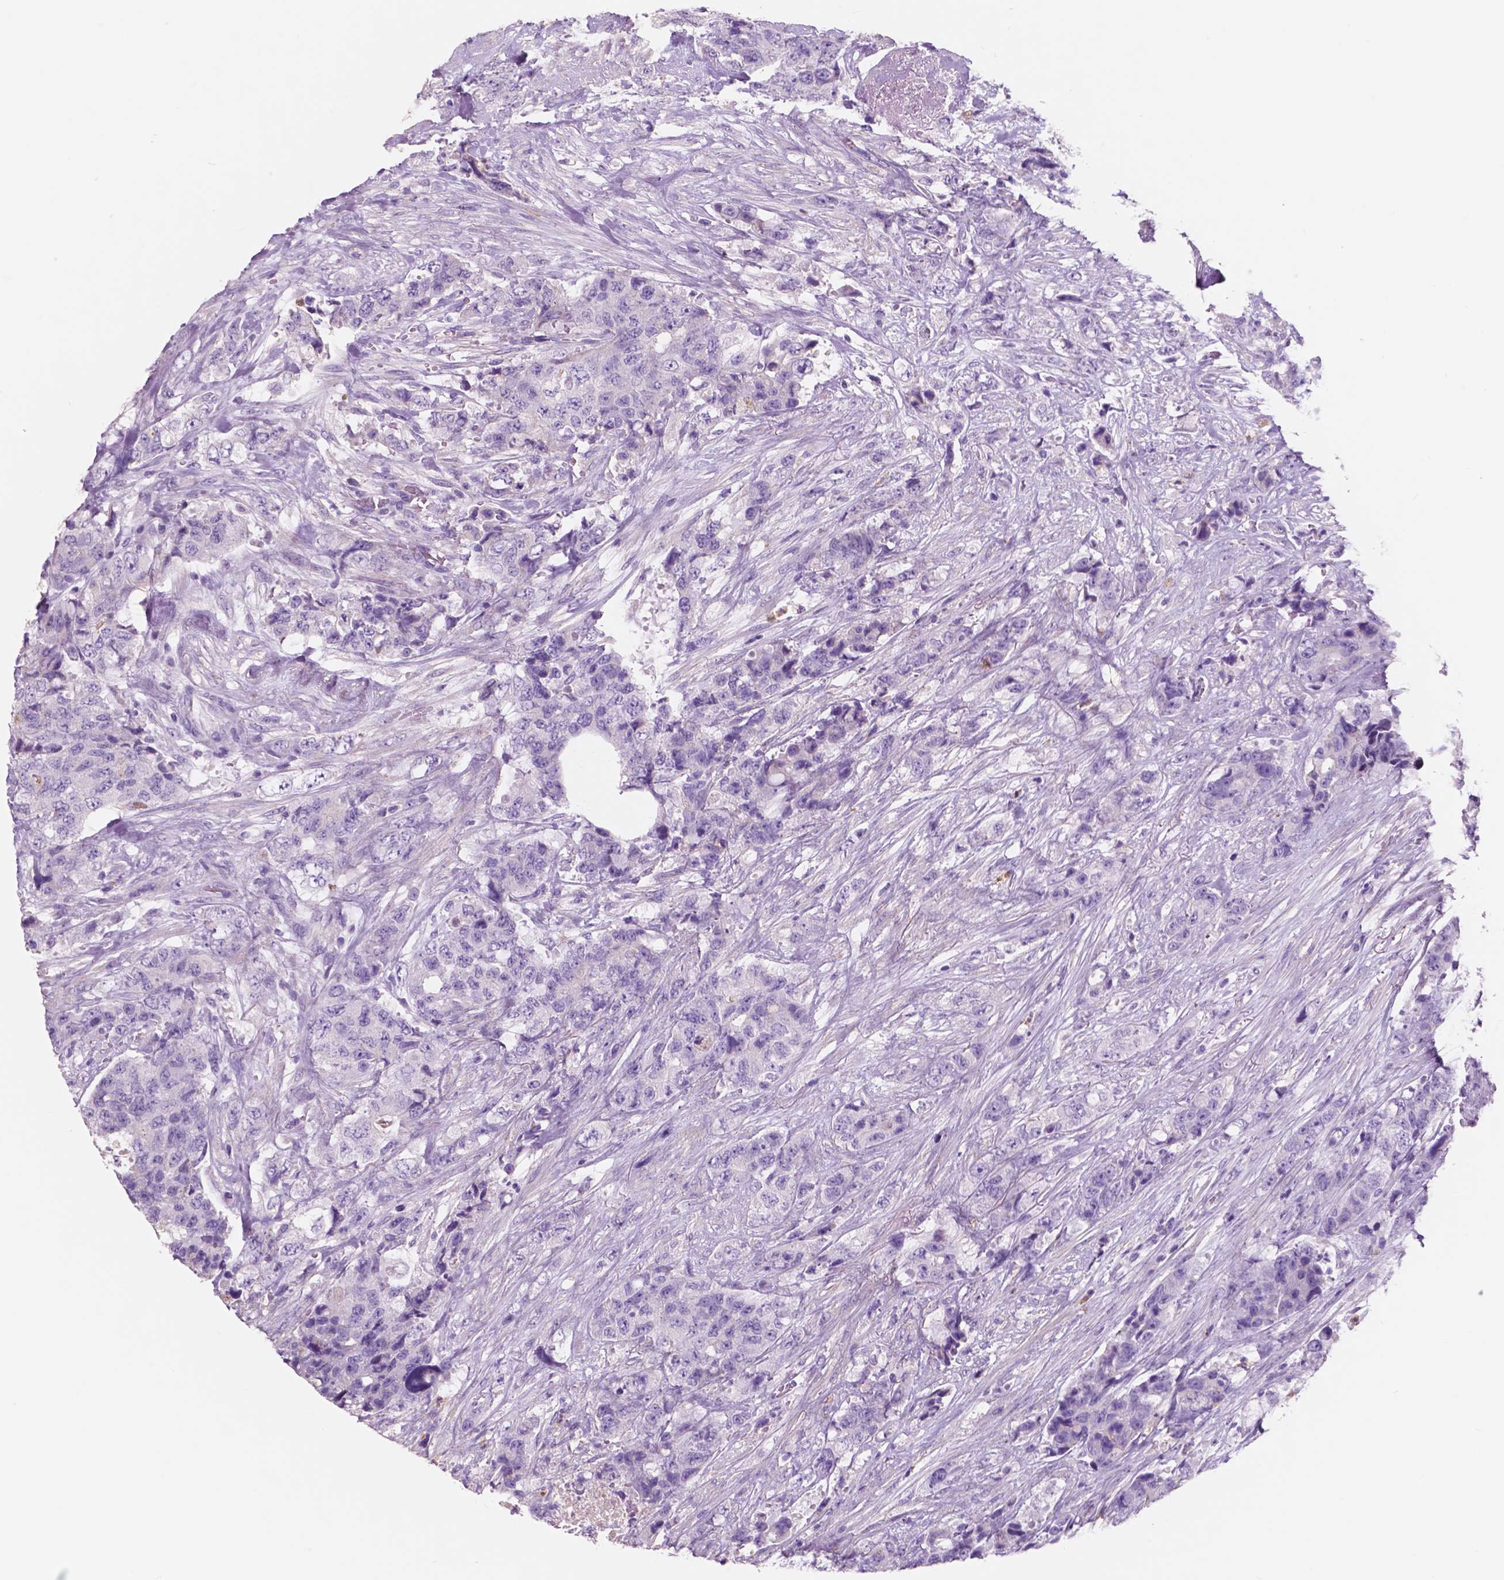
{"staining": {"intensity": "negative", "quantity": "none", "location": "none"}, "tissue": "urothelial cancer", "cell_type": "Tumor cells", "image_type": "cancer", "snomed": [{"axis": "morphology", "description": "Urothelial carcinoma, High grade"}, {"axis": "topography", "description": "Urinary bladder"}], "caption": "Tumor cells show no significant positivity in high-grade urothelial carcinoma.", "gene": "CUZD1", "patient": {"sex": "female", "age": 78}}